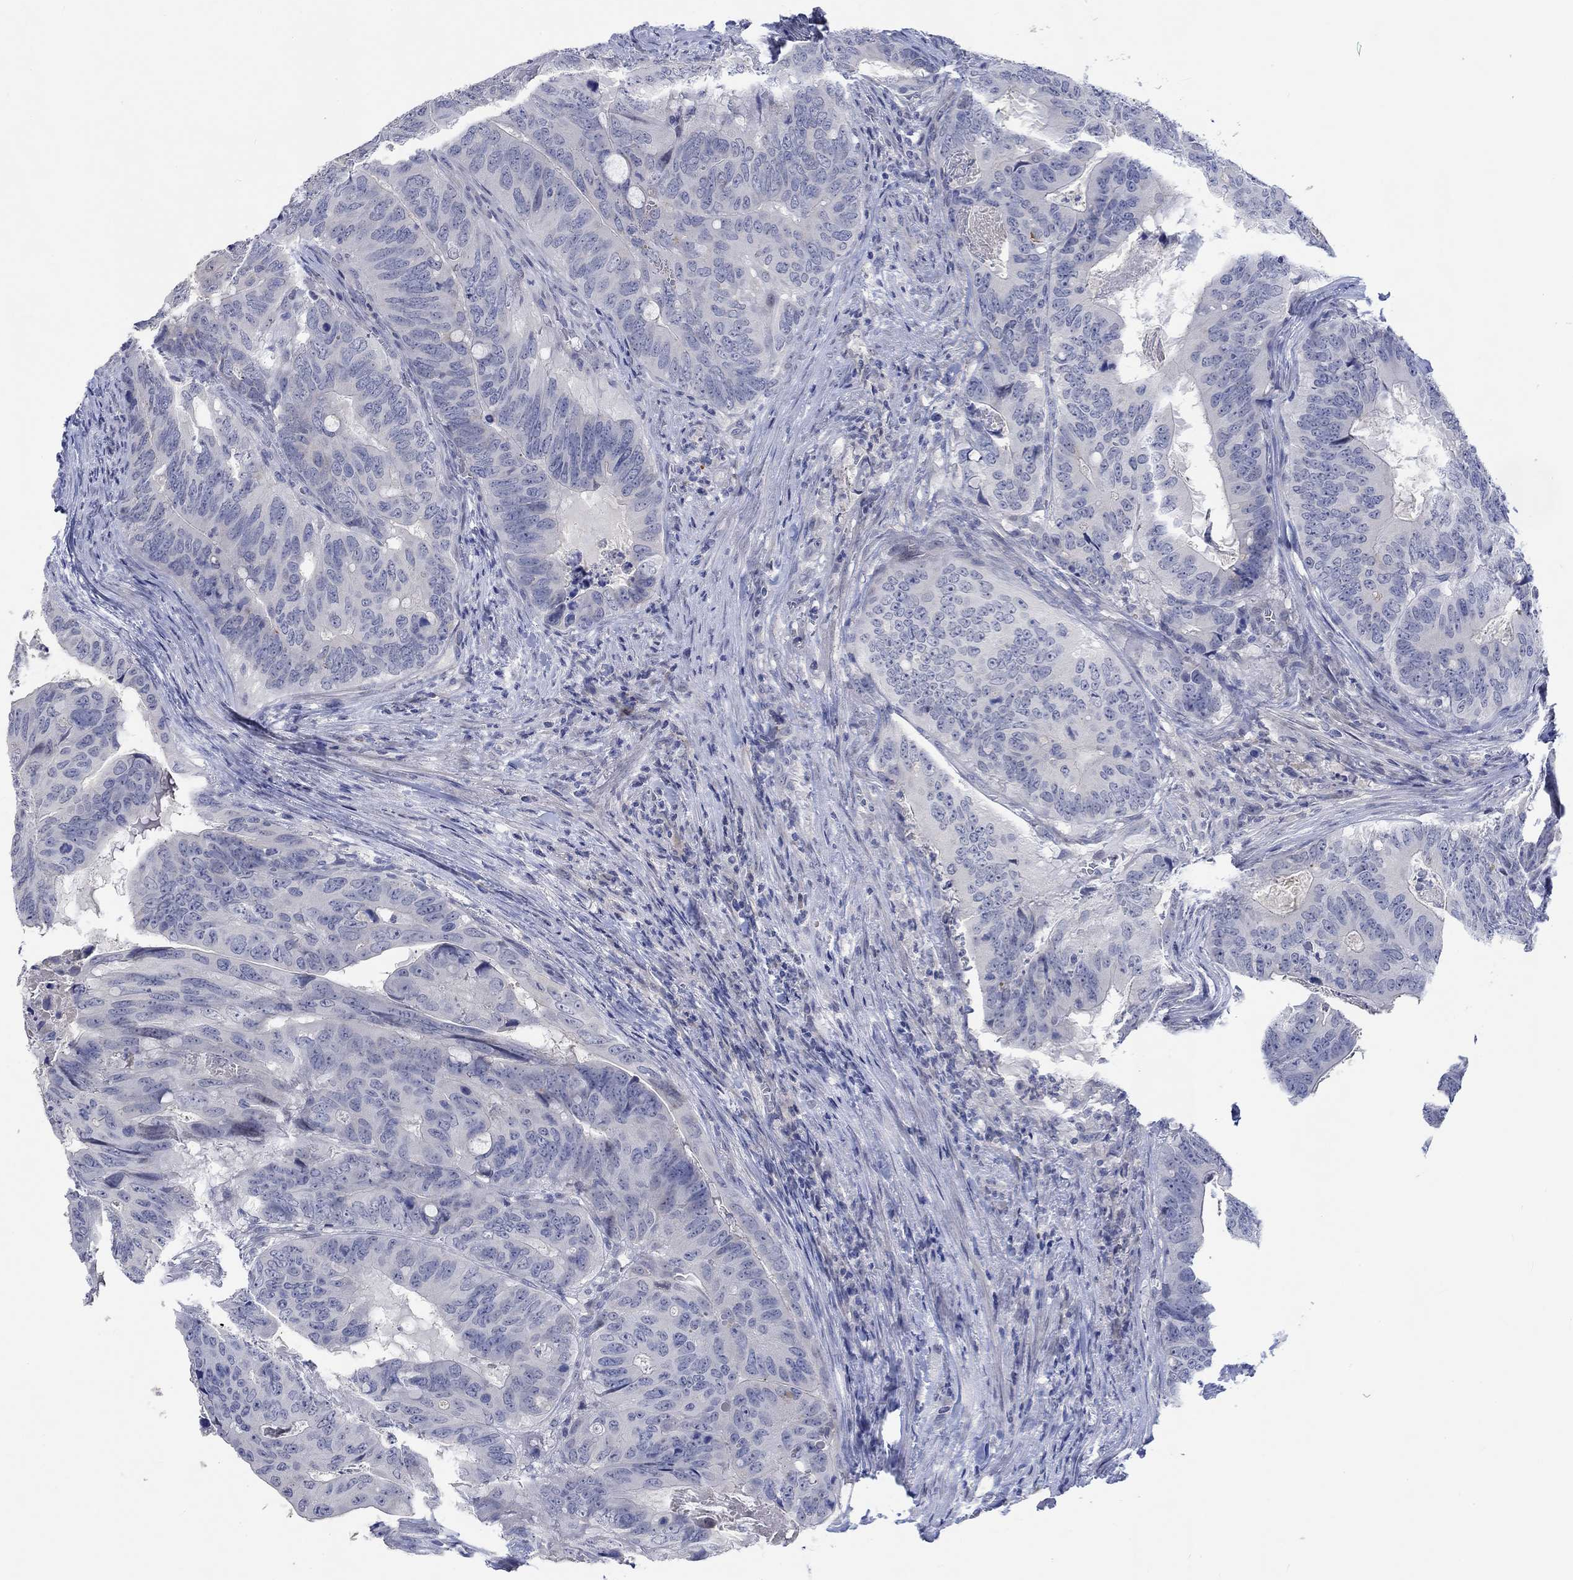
{"staining": {"intensity": "negative", "quantity": "none", "location": "none"}, "tissue": "colorectal cancer", "cell_type": "Tumor cells", "image_type": "cancer", "snomed": [{"axis": "morphology", "description": "Adenocarcinoma, NOS"}, {"axis": "topography", "description": "Colon"}], "caption": "An immunohistochemistry (IHC) photomicrograph of colorectal cancer (adenocarcinoma) is shown. There is no staining in tumor cells of colorectal cancer (adenocarcinoma).", "gene": "DLK1", "patient": {"sex": "male", "age": 79}}